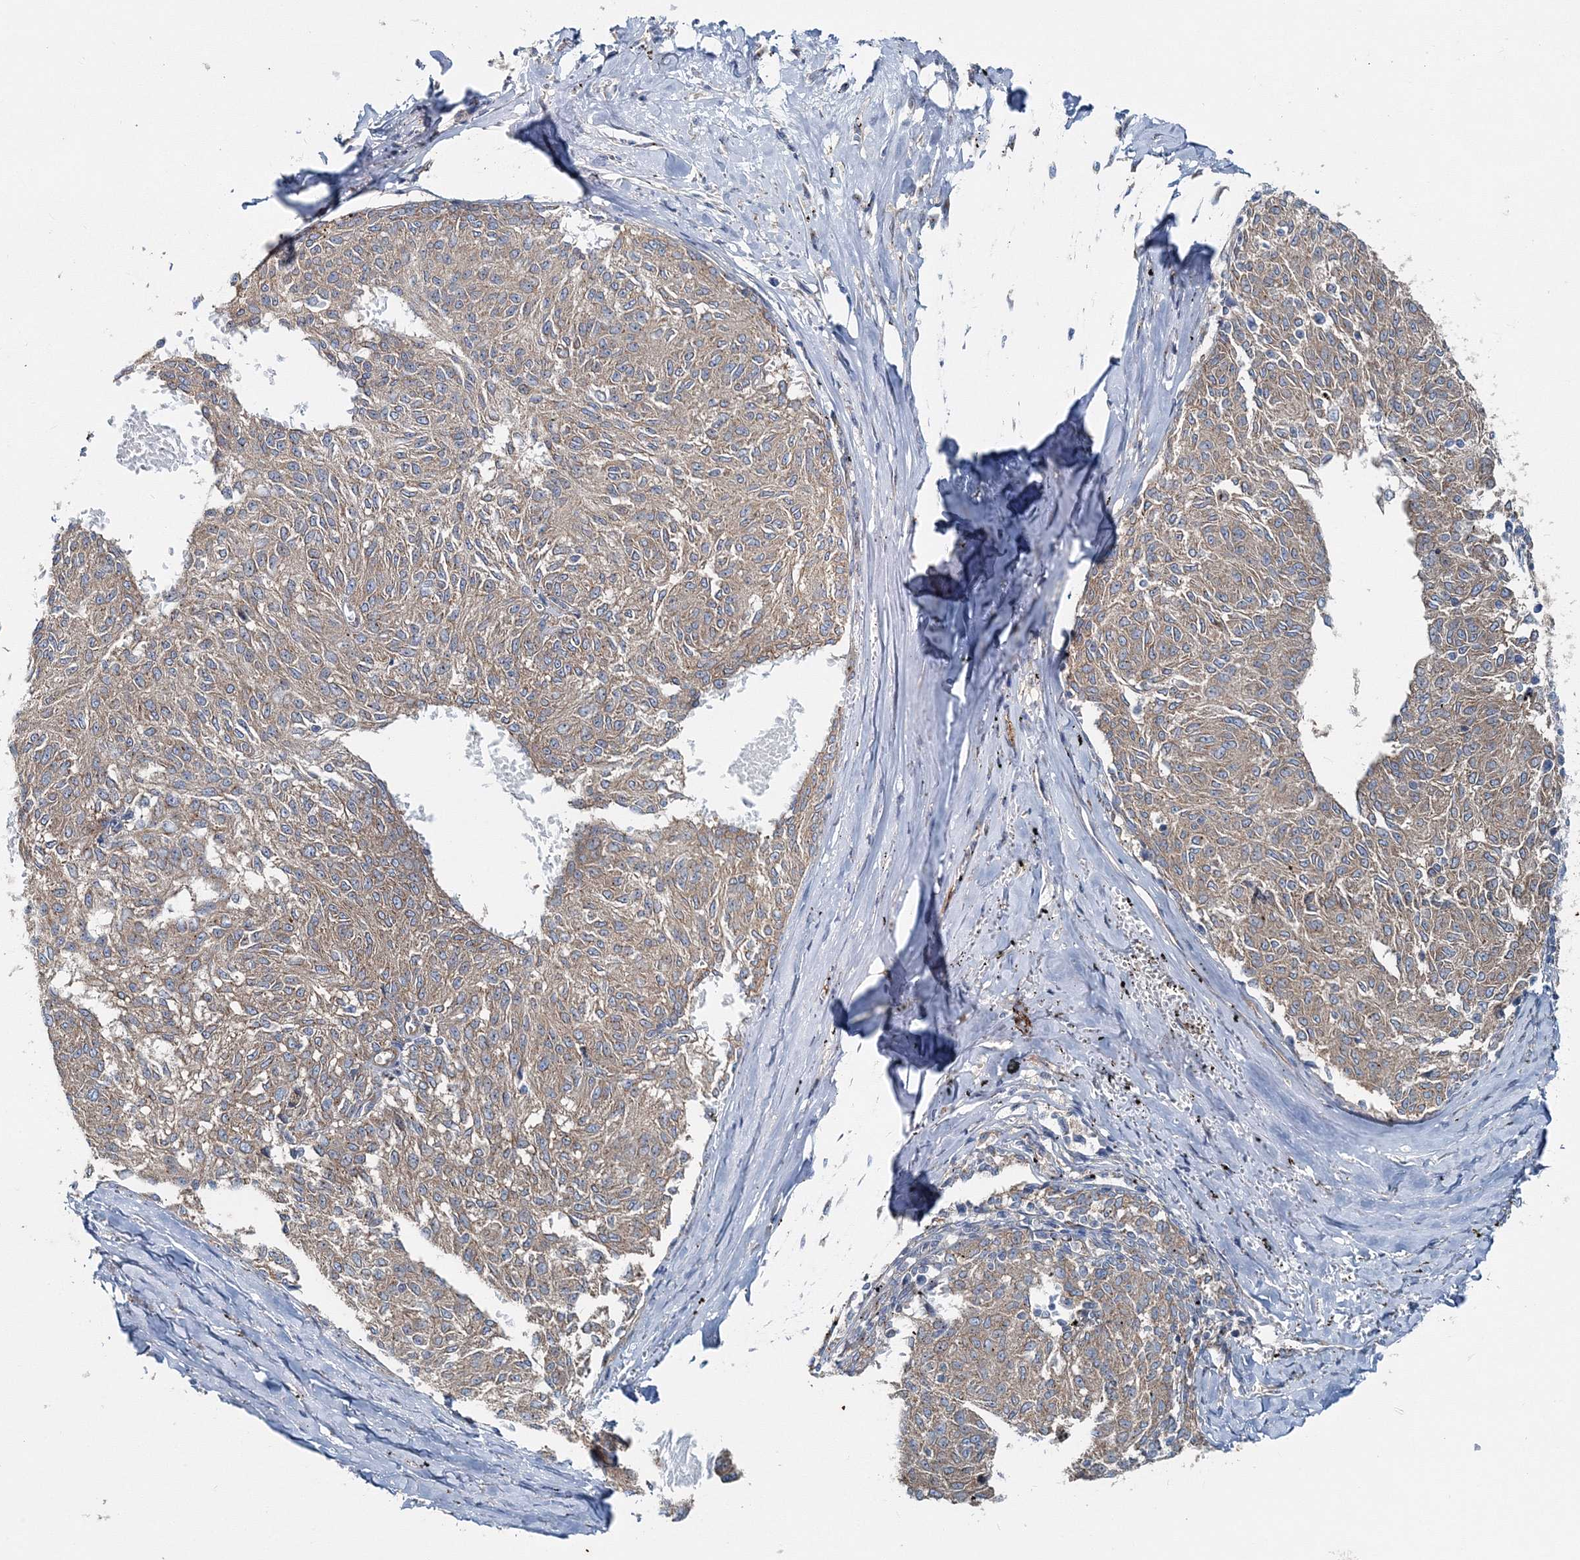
{"staining": {"intensity": "moderate", "quantity": ">75%", "location": "cytoplasmic/membranous"}, "tissue": "melanoma", "cell_type": "Tumor cells", "image_type": "cancer", "snomed": [{"axis": "morphology", "description": "Malignant melanoma, NOS"}, {"axis": "topography", "description": "Skin"}], "caption": "Moderate cytoplasmic/membranous protein expression is identified in approximately >75% of tumor cells in malignant melanoma.", "gene": "MPHOSPH9", "patient": {"sex": "female", "age": 72}}